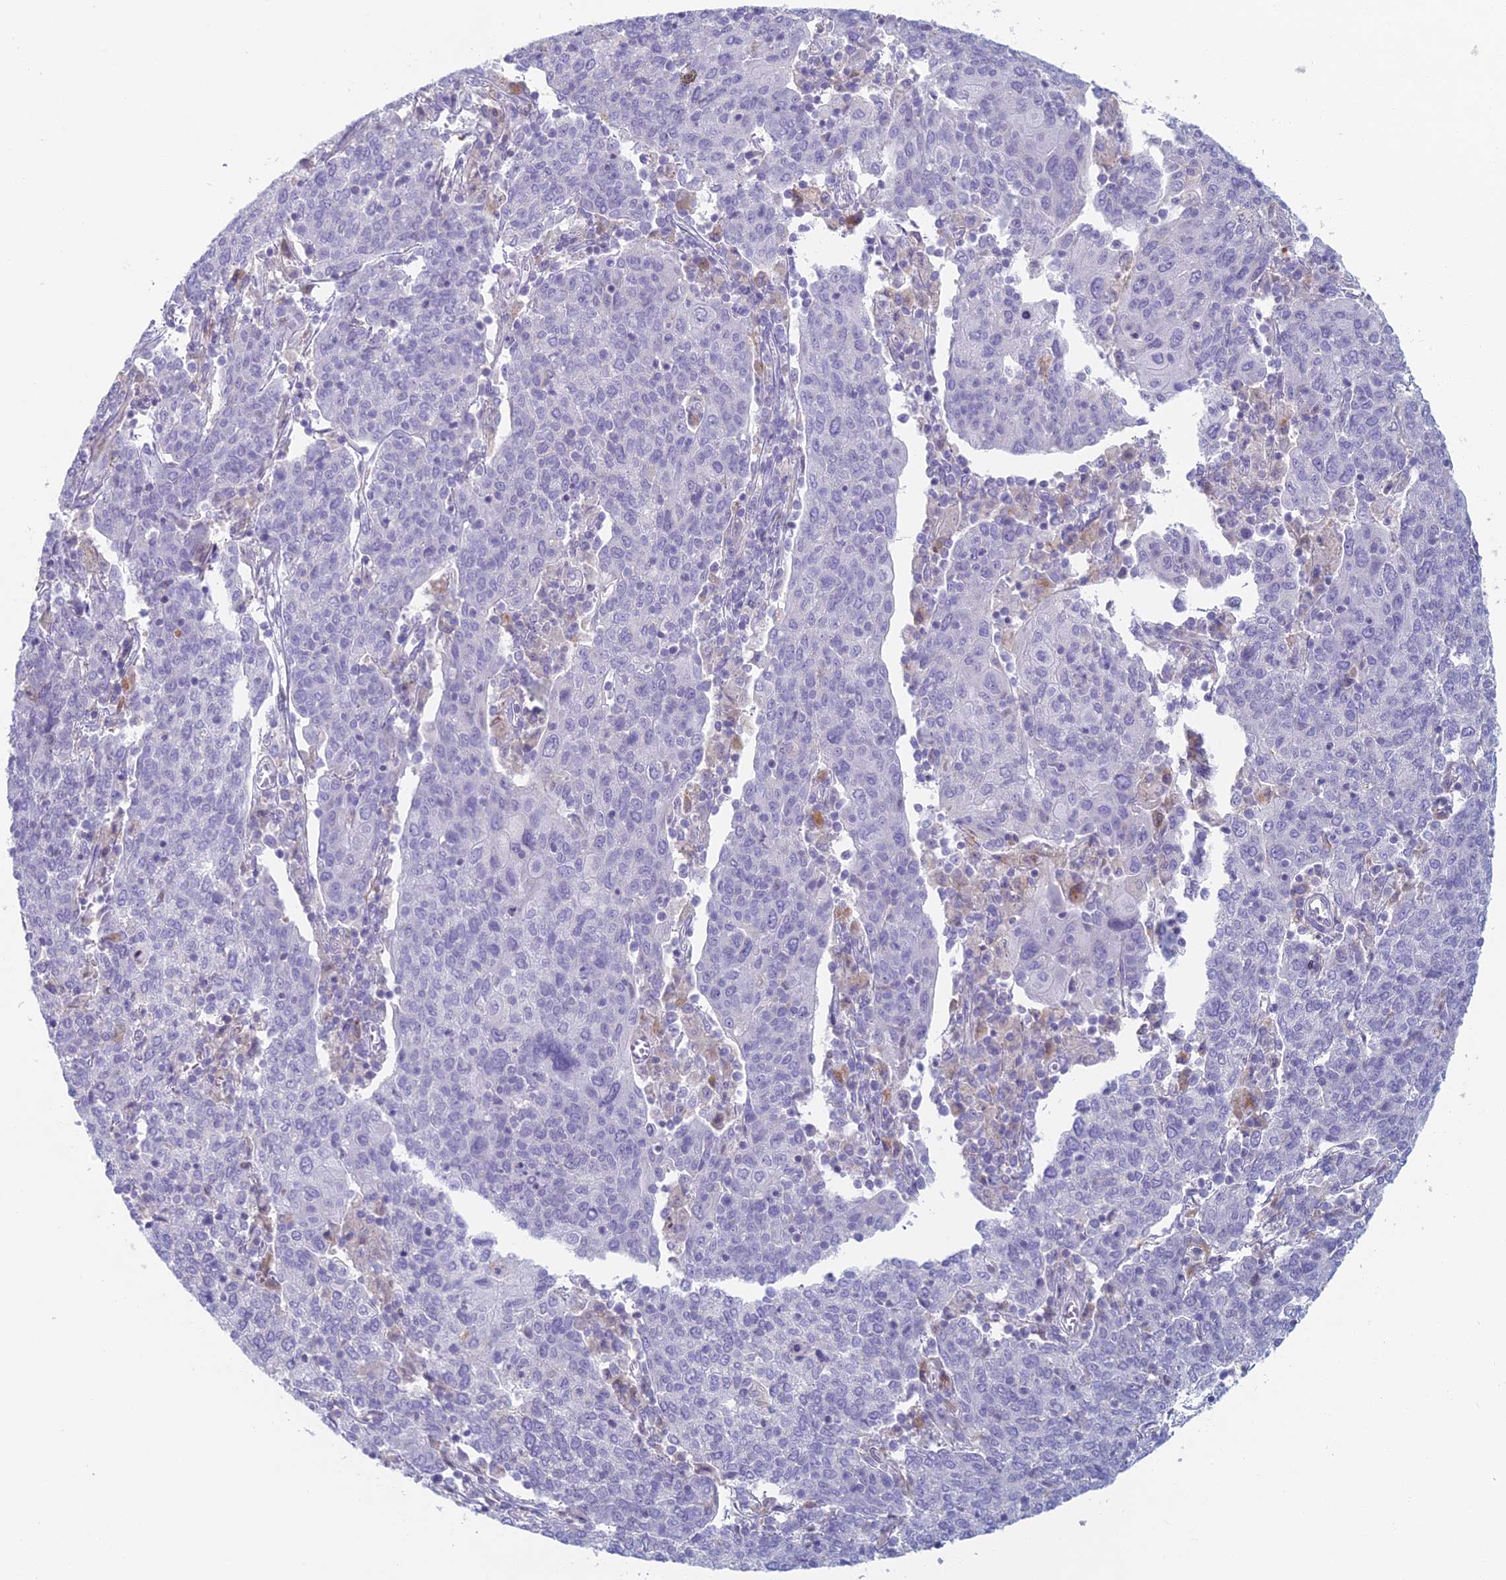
{"staining": {"intensity": "negative", "quantity": "none", "location": "none"}, "tissue": "cervical cancer", "cell_type": "Tumor cells", "image_type": "cancer", "snomed": [{"axis": "morphology", "description": "Squamous cell carcinoma, NOS"}, {"axis": "topography", "description": "Cervix"}], "caption": "IHC histopathology image of neoplastic tissue: cervical squamous cell carcinoma stained with DAB (3,3'-diaminobenzidine) exhibits no significant protein expression in tumor cells. (Immunohistochemistry, brightfield microscopy, high magnification).", "gene": "FERD3L", "patient": {"sex": "female", "age": 67}}